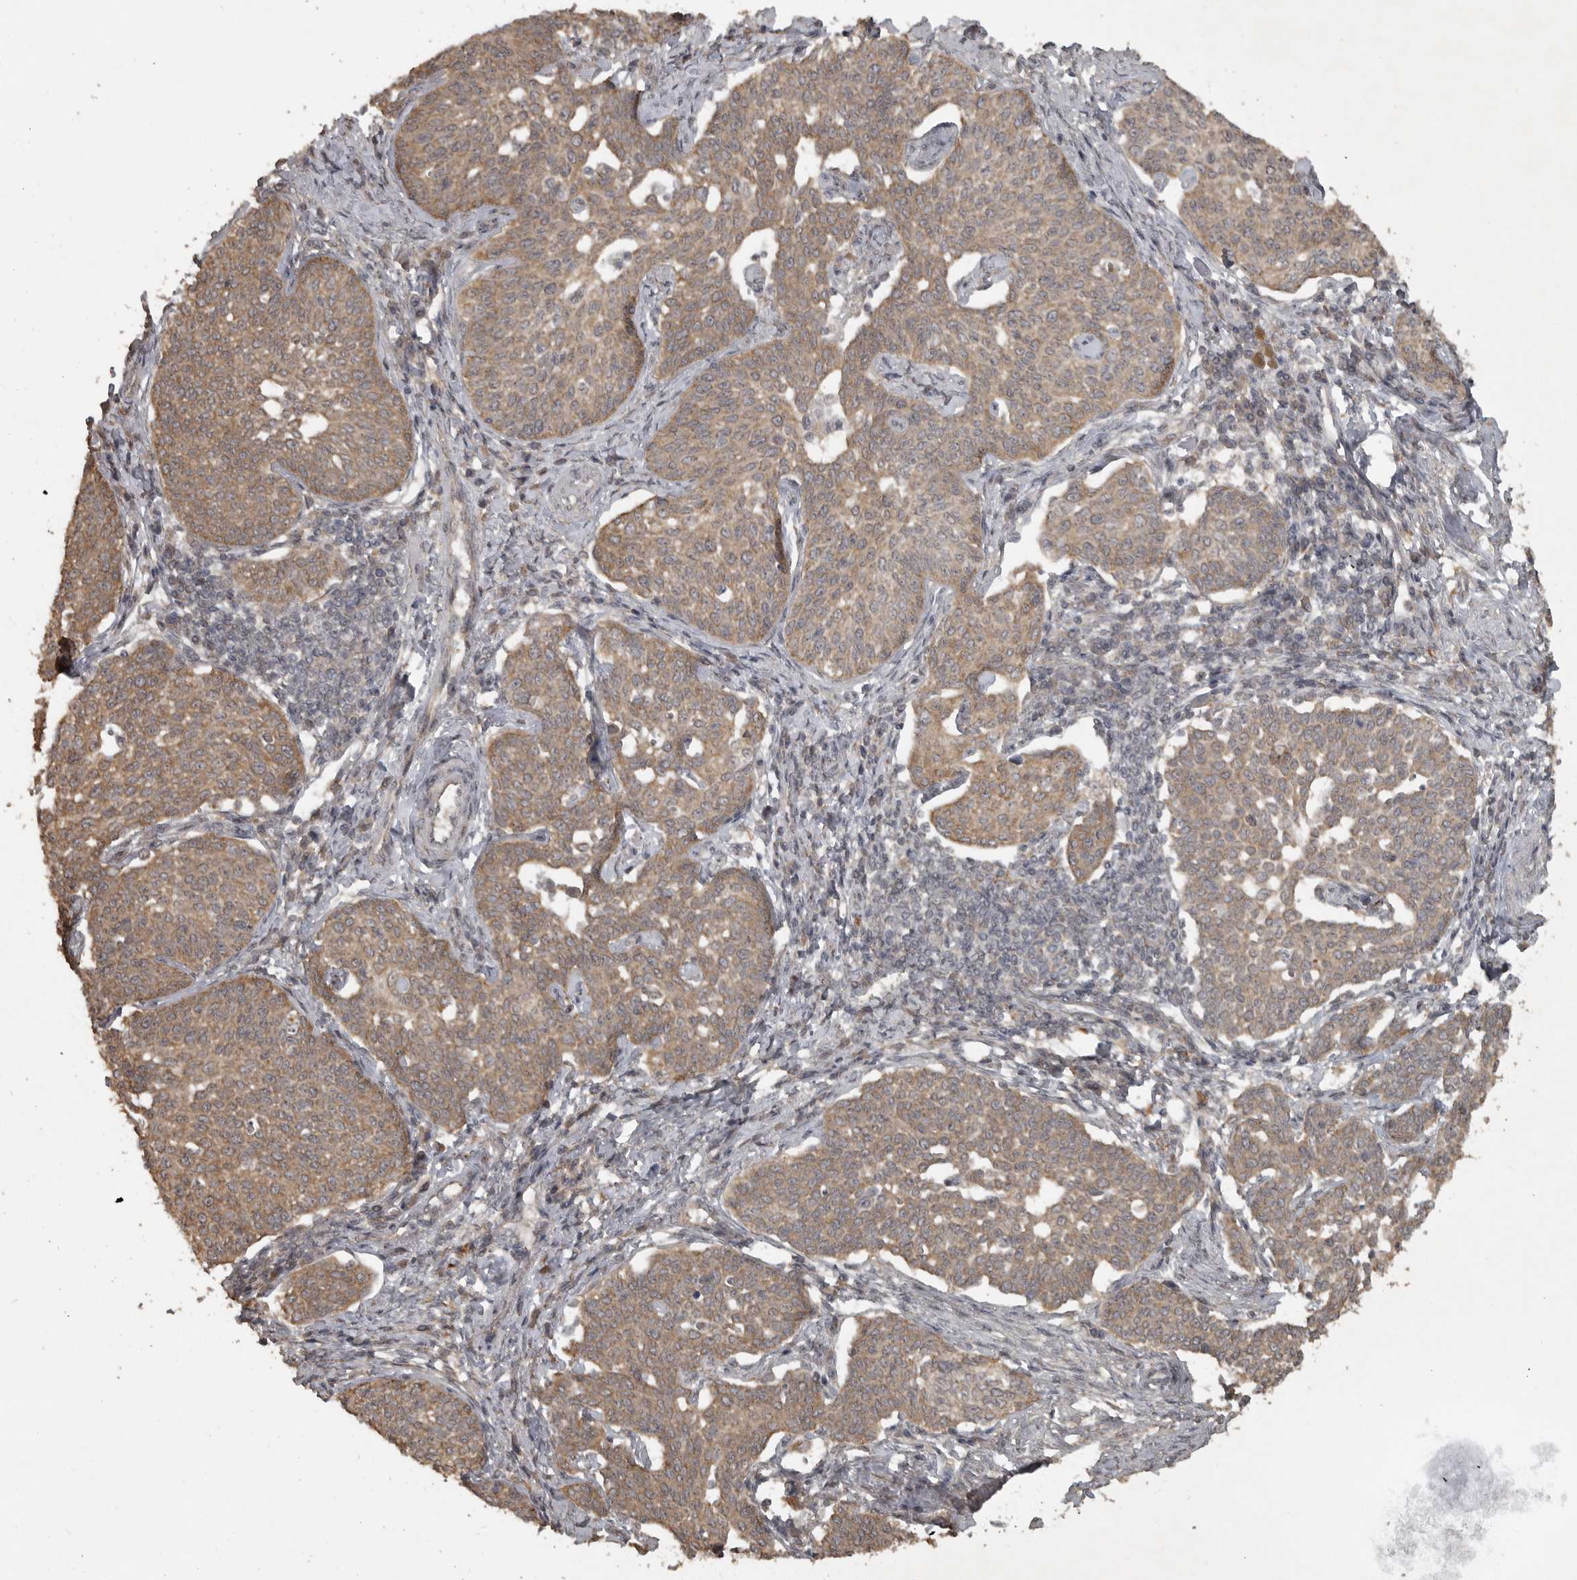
{"staining": {"intensity": "moderate", "quantity": ">75%", "location": "cytoplasmic/membranous"}, "tissue": "cervical cancer", "cell_type": "Tumor cells", "image_type": "cancer", "snomed": [{"axis": "morphology", "description": "Squamous cell carcinoma, NOS"}, {"axis": "topography", "description": "Cervix"}], "caption": "Tumor cells display medium levels of moderate cytoplasmic/membranous expression in about >75% of cells in human cervical cancer (squamous cell carcinoma).", "gene": "LLGL1", "patient": {"sex": "female", "age": 34}}